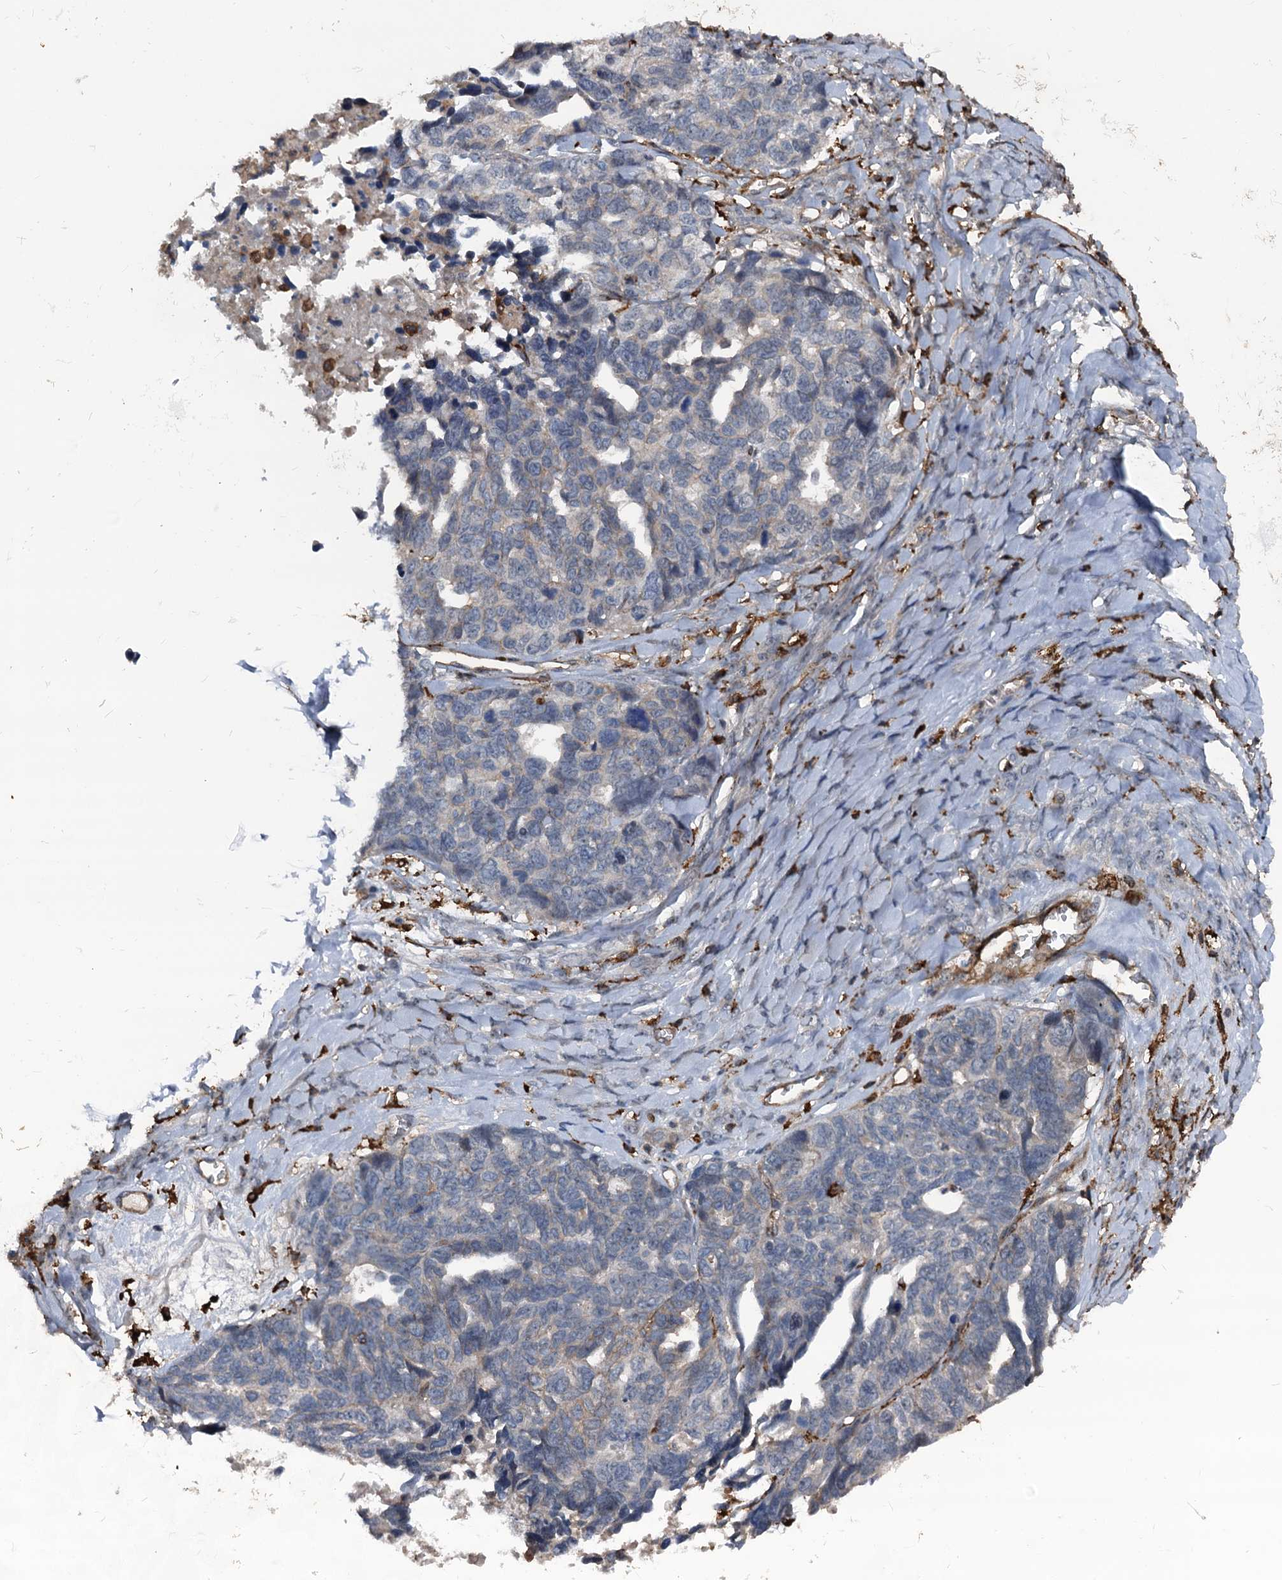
{"staining": {"intensity": "negative", "quantity": "none", "location": "none"}, "tissue": "ovarian cancer", "cell_type": "Tumor cells", "image_type": "cancer", "snomed": [{"axis": "morphology", "description": "Cystadenocarcinoma, serous, NOS"}, {"axis": "topography", "description": "Ovary"}], "caption": "Tumor cells are negative for protein expression in human ovarian cancer (serous cystadenocarcinoma).", "gene": "PLEKHO2", "patient": {"sex": "female", "age": 79}}